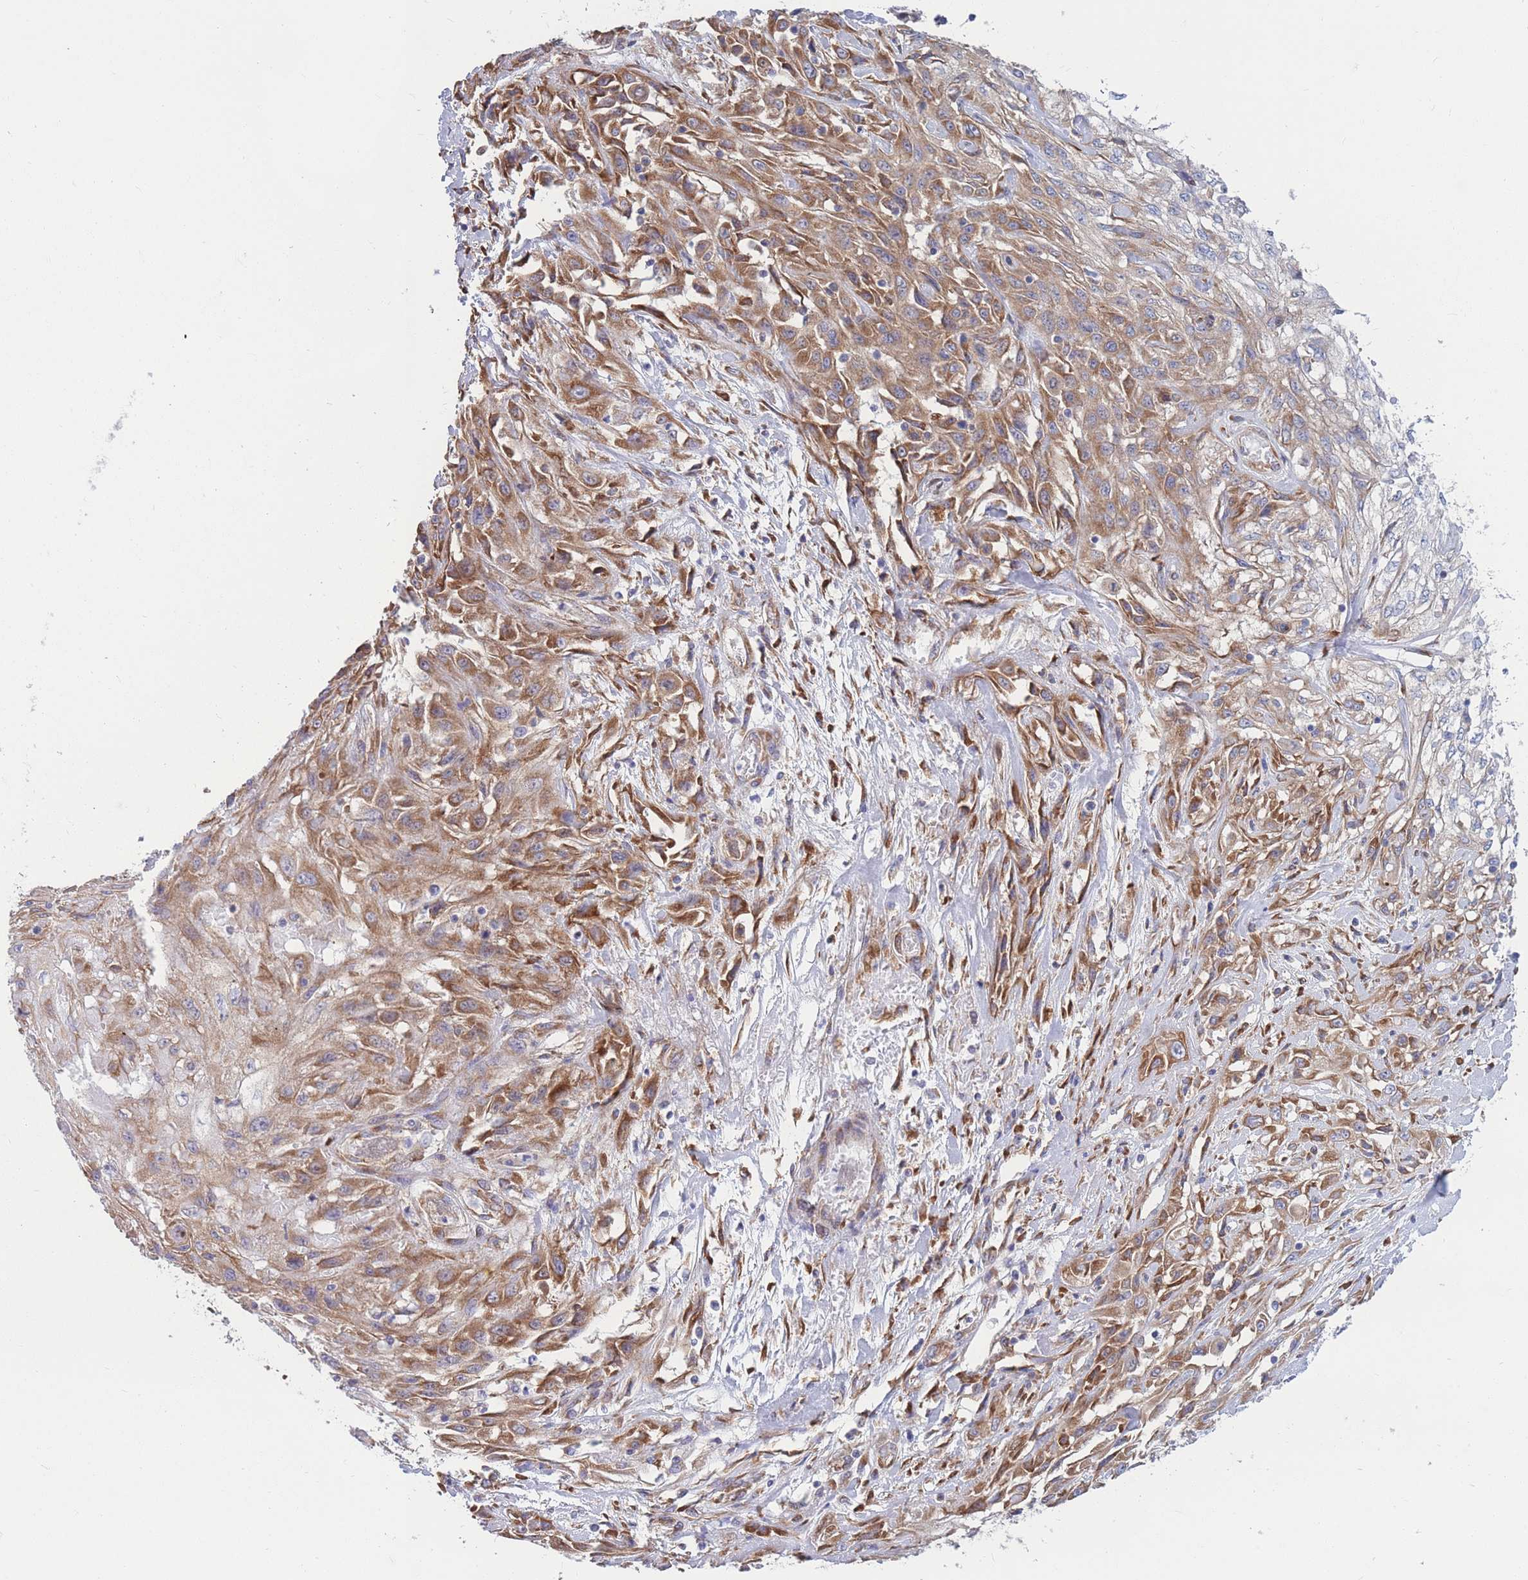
{"staining": {"intensity": "moderate", "quantity": ">75%", "location": "cytoplasmic/membranous"}, "tissue": "skin cancer", "cell_type": "Tumor cells", "image_type": "cancer", "snomed": [{"axis": "morphology", "description": "Squamous cell carcinoma, NOS"}, {"axis": "morphology", "description": "Squamous cell carcinoma, metastatic, NOS"}, {"axis": "topography", "description": "Skin"}, {"axis": "topography", "description": "Lymph node"}], "caption": "DAB (3,3'-diaminobenzidine) immunohistochemical staining of skin cancer (squamous cell carcinoma) demonstrates moderate cytoplasmic/membranous protein positivity in approximately >75% of tumor cells.", "gene": "RPL8", "patient": {"sex": "male", "age": 75}}